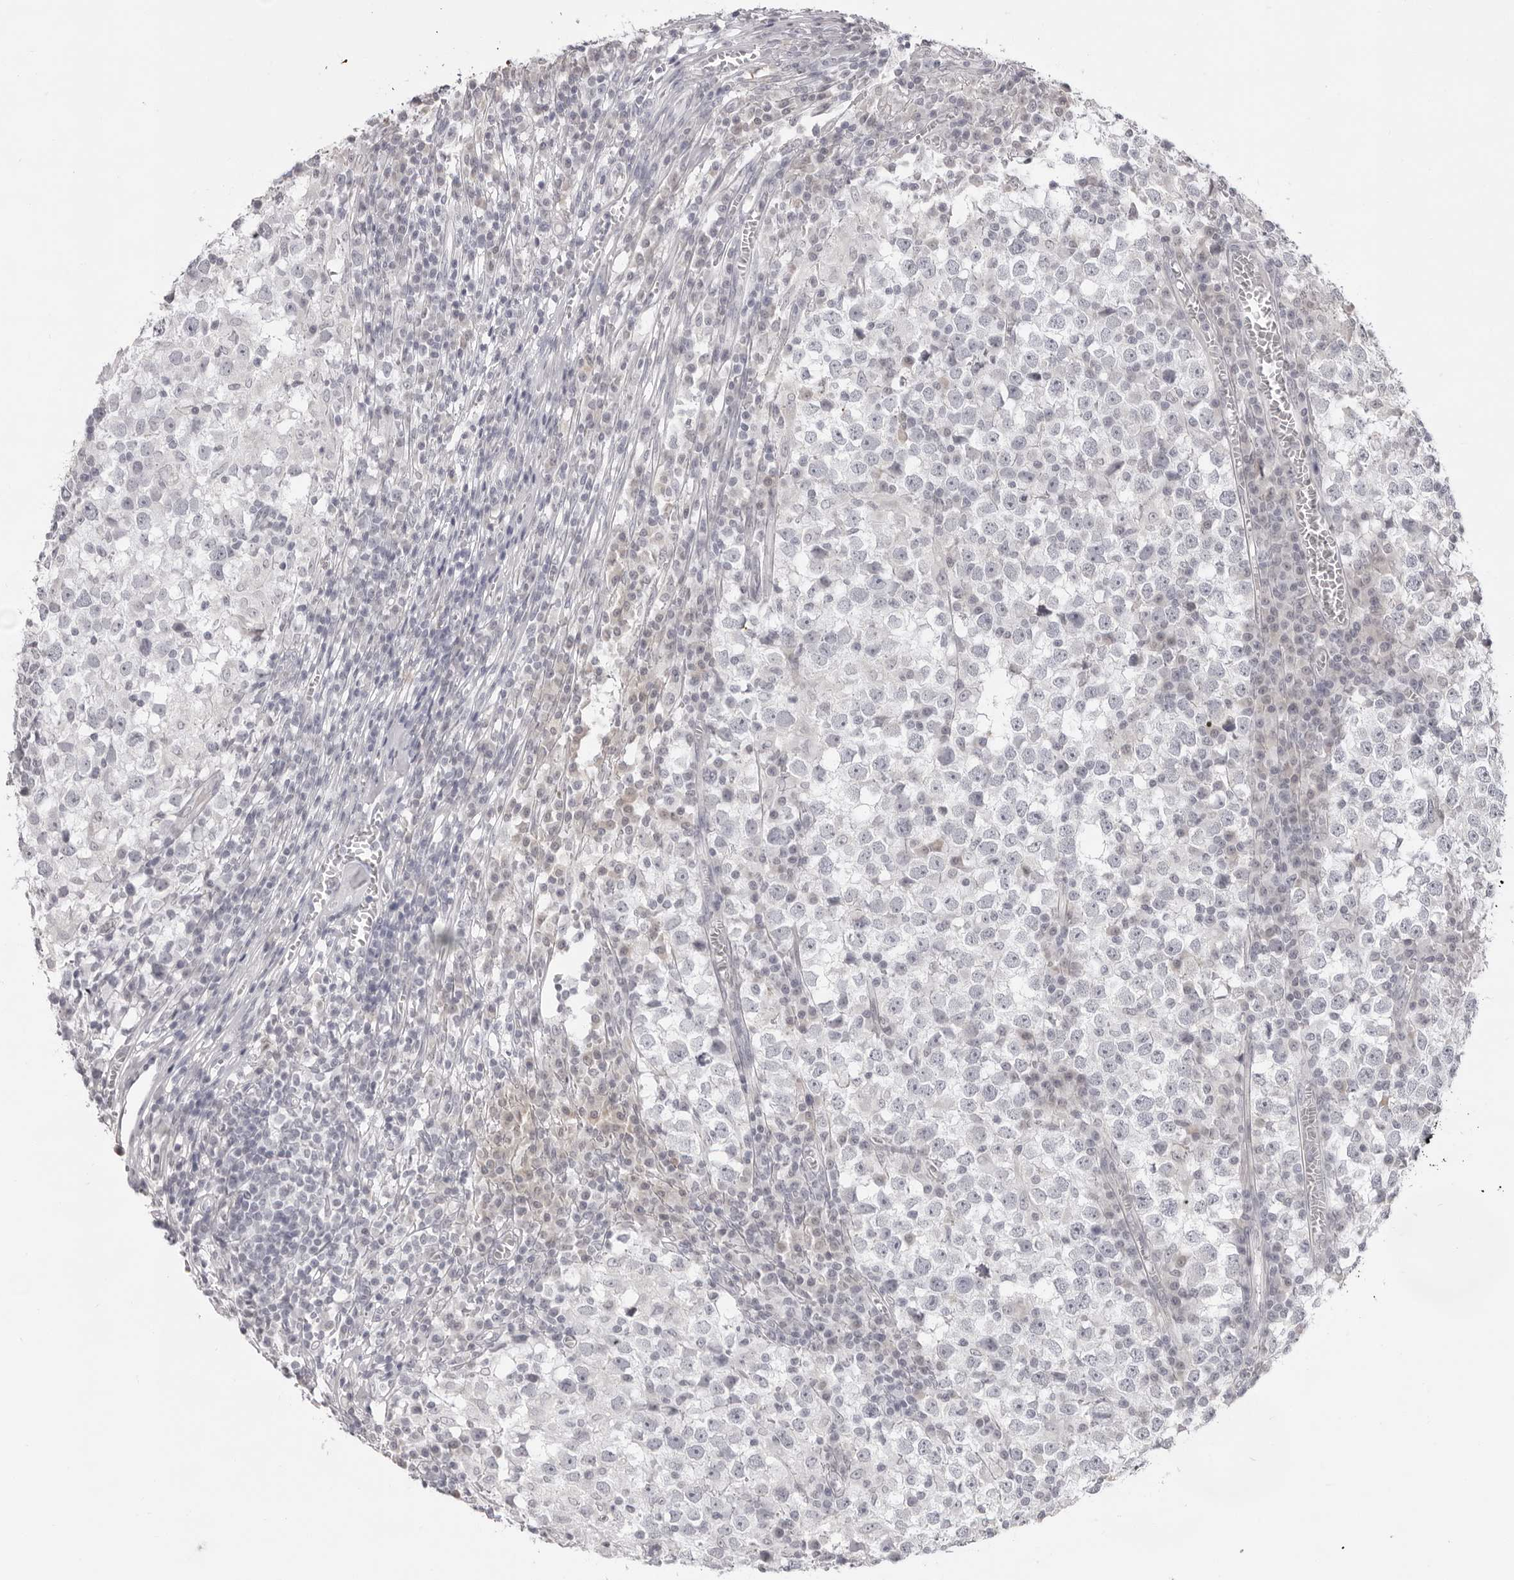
{"staining": {"intensity": "negative", "quantity": "none", "location": "none"}, "tissue": "testis cancer", "cell_type": "Tumor cells", "image_type": "cancer", "snomed": [{"axis": "morphology", "description": "Seminoma, NOS"}, {"axis": "topography", "description": "Testis"}], "caption": "Immunohistochemistry (IHC) histopathology image of neoplastic tissue: human testis seminoma stained with DAB (3,3'-diaminobenzidine) displays no significant protein expression in tumor cells. The staining was performed using DAB (3,3'-diaminobenzidine) to visualize the protein expression in brown, while the nuclei were stained in blue with hematoxylin (Magnification: 20x).", "gene": "ACP6", "patient": {"sex": "male", "age": 65}}